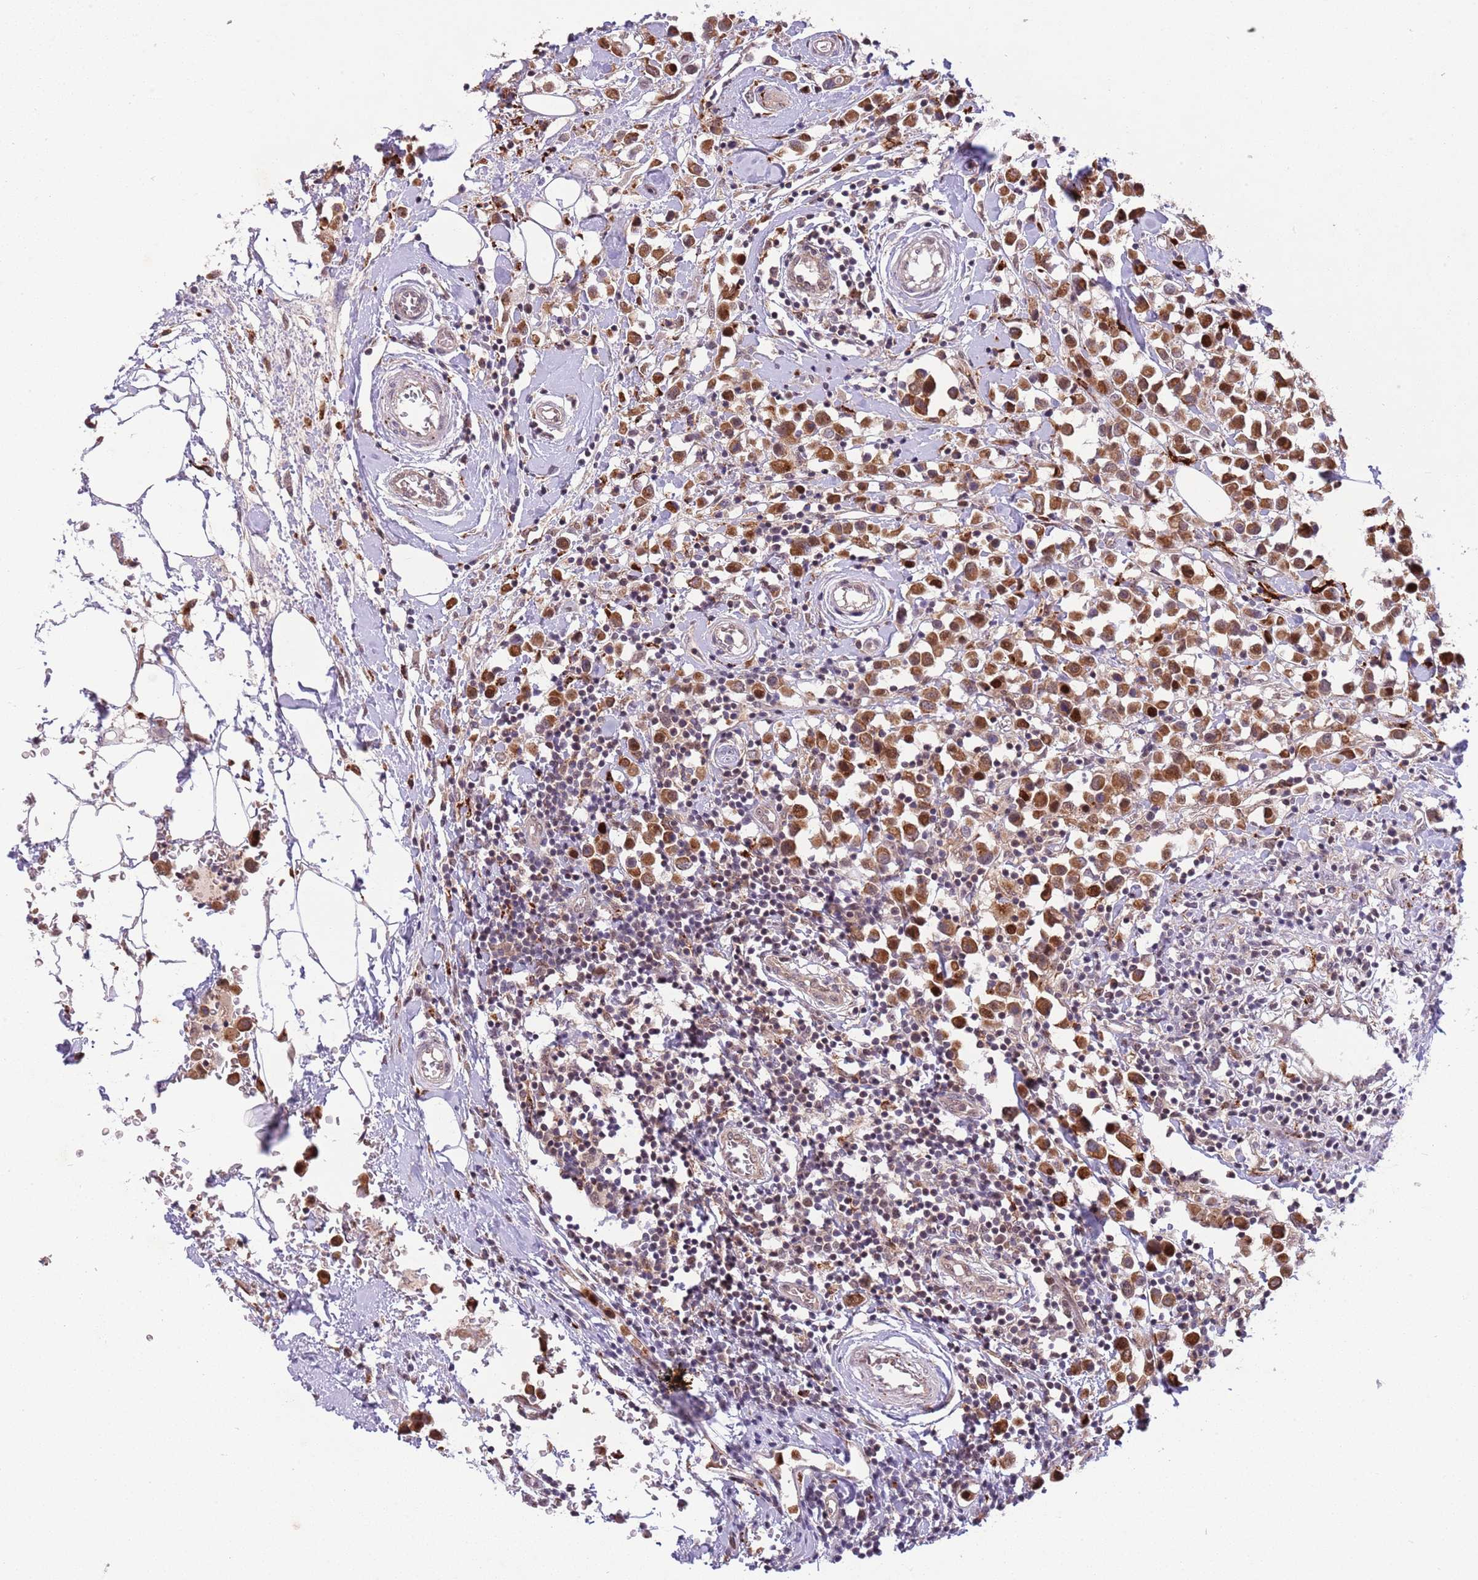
{"staining": {"intensity": "strong", "quantity": ">75%", "location": "cytoplasmic/membranous,nuclear"}, "tissue": "breast cancer", "cell_type": "Tumor cells", "image_type": "cancer", "snomed": [{"axis": "morphology", "description": "Duct carcinoma"}, {"axis": "topography", "description": "Breast"}], "caption": "Immunohistochemical staining of human infiltrating ductal carcinoma (breast) shows high levels of strong cytoplasmic/membranous and nuclear protein positivity in approximately >75% of tumor cells. The staining was performed using DAB (3,3'-diaminobenzidine), with brown indicating positive protein expression. Nuclei are stained blue with hematoxylin.", "gene": "TRIM27", "patient": {"sex": "female", "age": 61}}